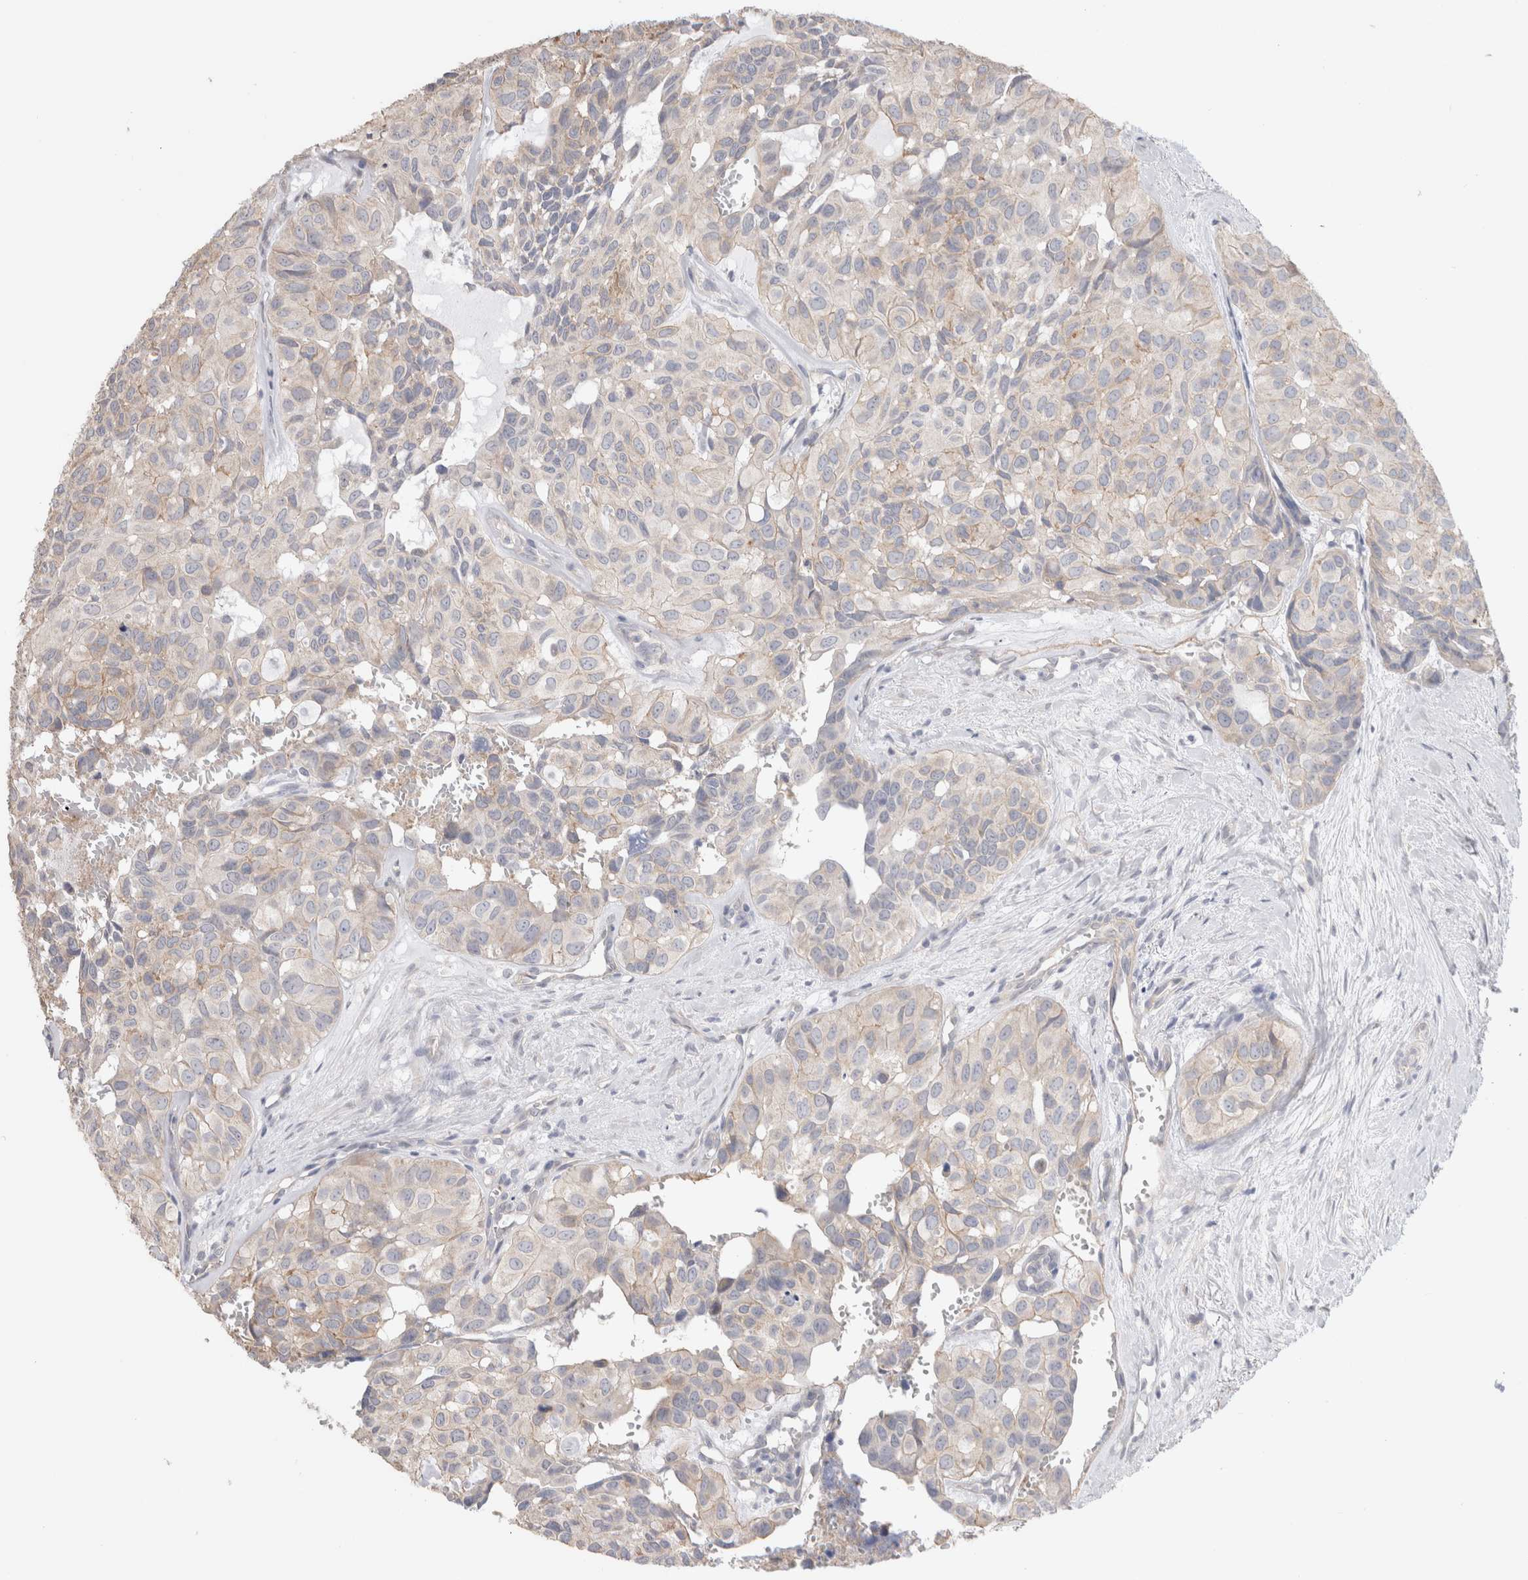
{"staining": {"intensity": "weak", "quantity": "25%-75%", "location": "cytoplasmic/membranous"}, "tissue": "head and neck cancer", "cell_type": "Tumor cells", "image_type": "cancer", "snomed": [{"axis": "morphology", "description": "Adenocarcinoma, NOS"}, {"axis": "topography", "description": "Salivary gland, NOS"}, {"axis": "topography", "description": "Head-Neck"}], "caption": "Head and neck cancer tissue reveals weak cytoplasmic/membranous positivity in about 25%-75% of tumor cells, visualized by immunohistochemistry.", "gene": "DMD", "patient": {"sex": "female", "age": 76}}